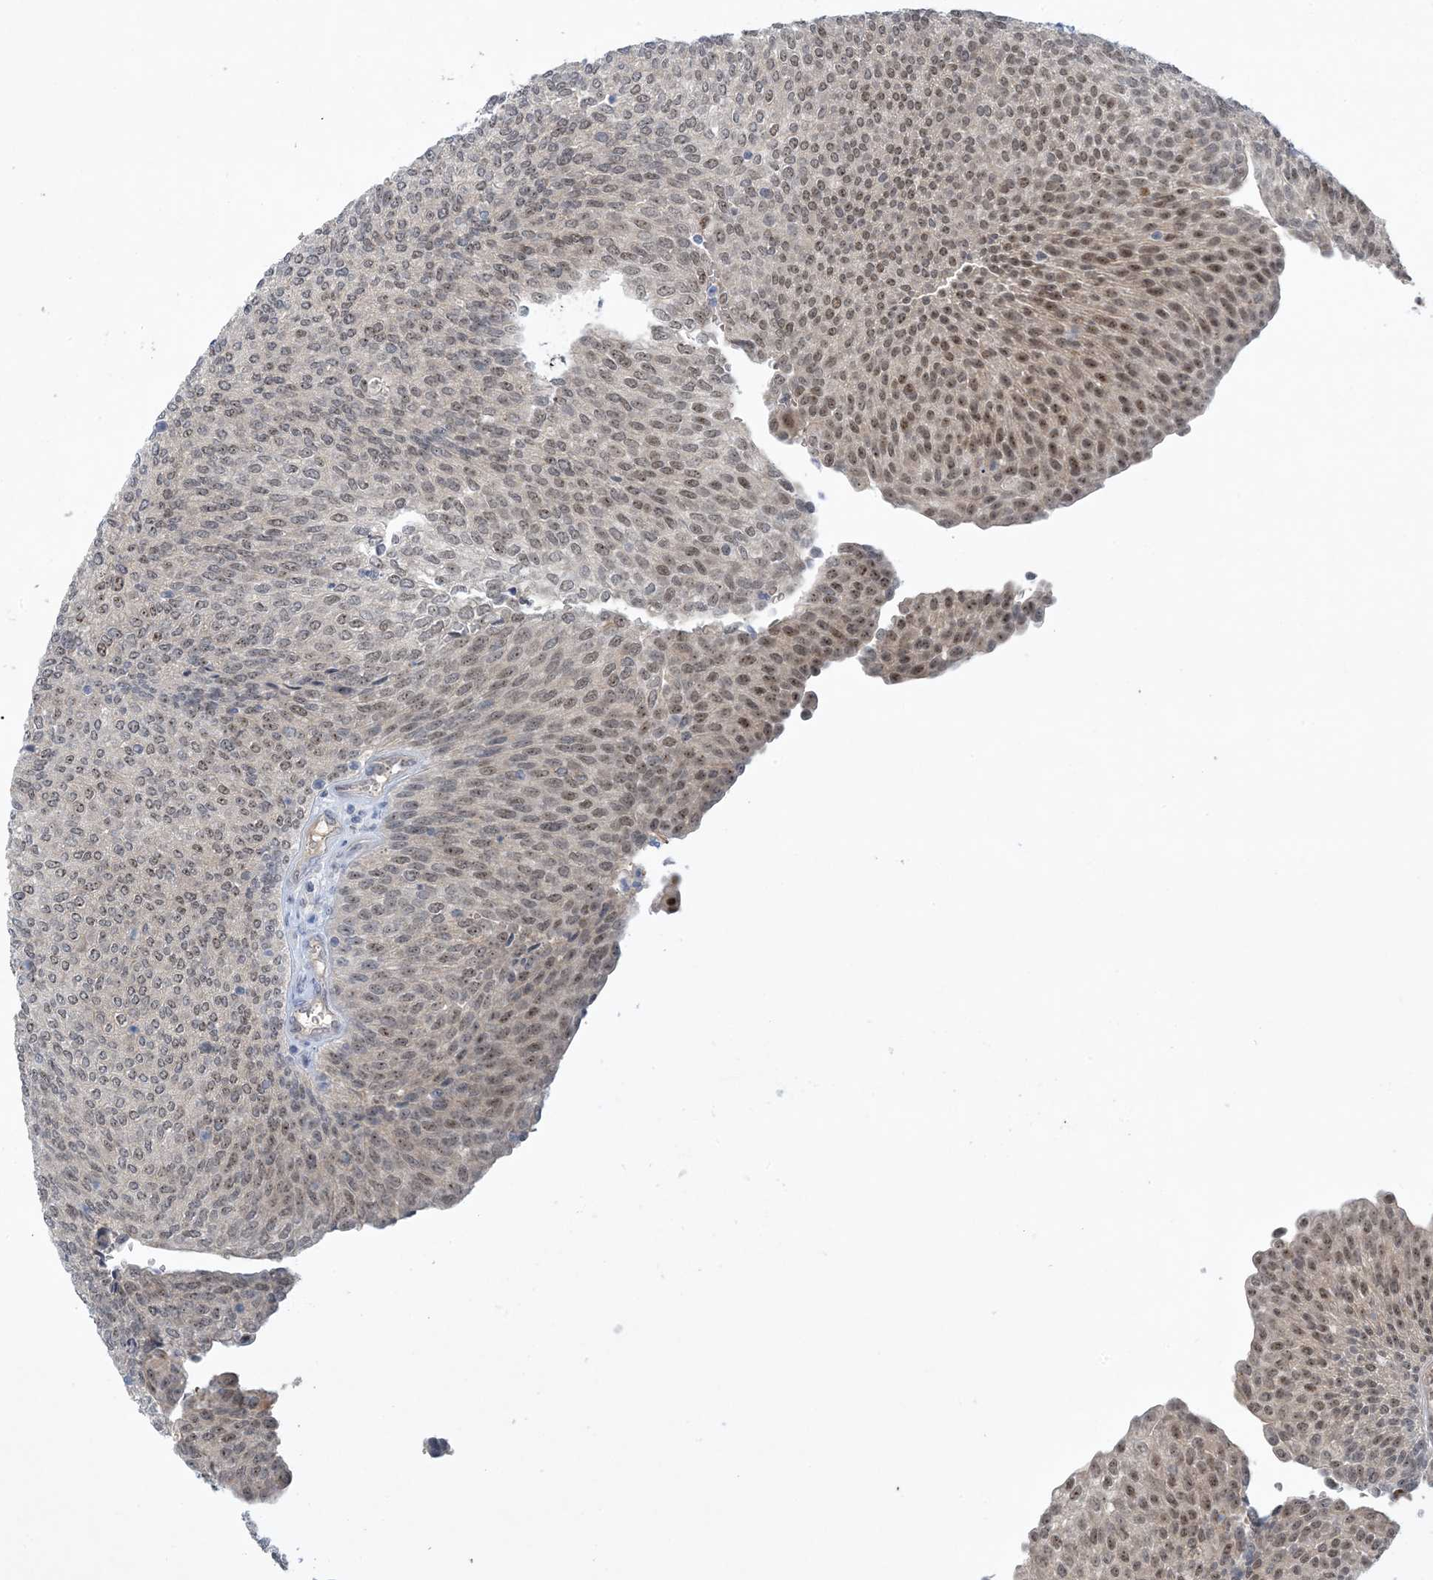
{"staining": {"intensity": "moderate", "quantity": ">75%", "location": "nuclear"}, "tissue": "urothelial cancer", "cell_type": "Tumor cells", "image_type": "cancer", "snomed": [{"axis": "morphology", "description": "Urothelial carcinoma, Low grade"}, {"axis": "topography", "description": "Urinary bladder"}], "caption": "About >75% of tumor cells in human low-grade urothelial carcinoma reveal moderate nuclear protein positivity as visualized by brown immunohistochemical staining.", "gene": "UBE2E1", "patient": {"sex": "female", "age": 79}}